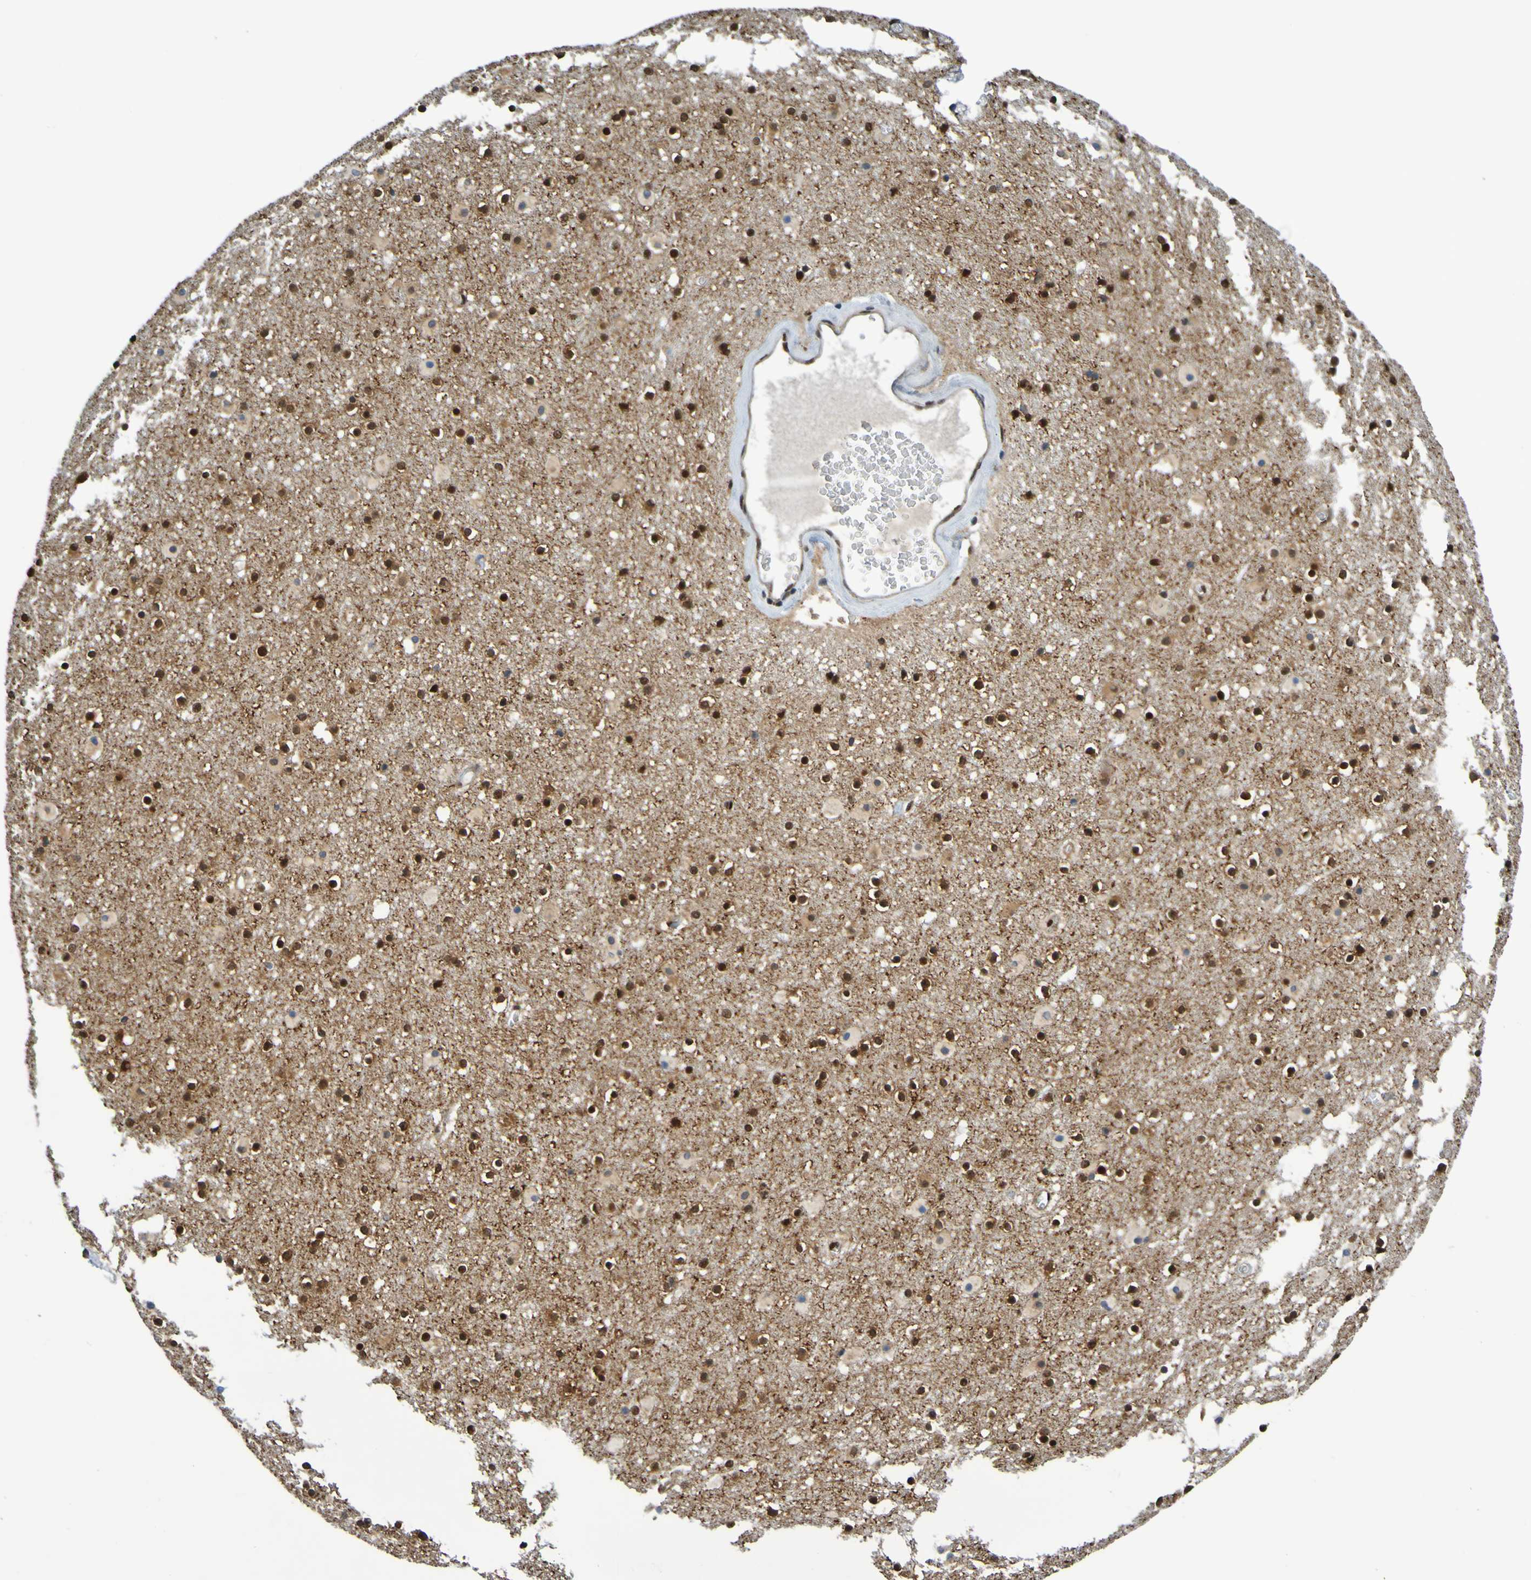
{"staining": {"intensity": "strong", "quantity": ">75%", "location": "nuclear"}, "tissue": "caudate", "cell_type": "Glial cells", "image_type": "normal", "snomed": [{"axis": "morphology", "description": "Normal tissue, NOS"}, {"axis": "topography", "description": "Lateral ventricle wall"}], "caption": "Immunohistochemical staining of benign human caudate reveals high levels of strong nuclear expression in about >75% of glial cells. (brown staining indicates protein expression, while blue staining denotes nuclei).", "gene": "HDAC2", "patient": {"sex": "male", "age": 45}}